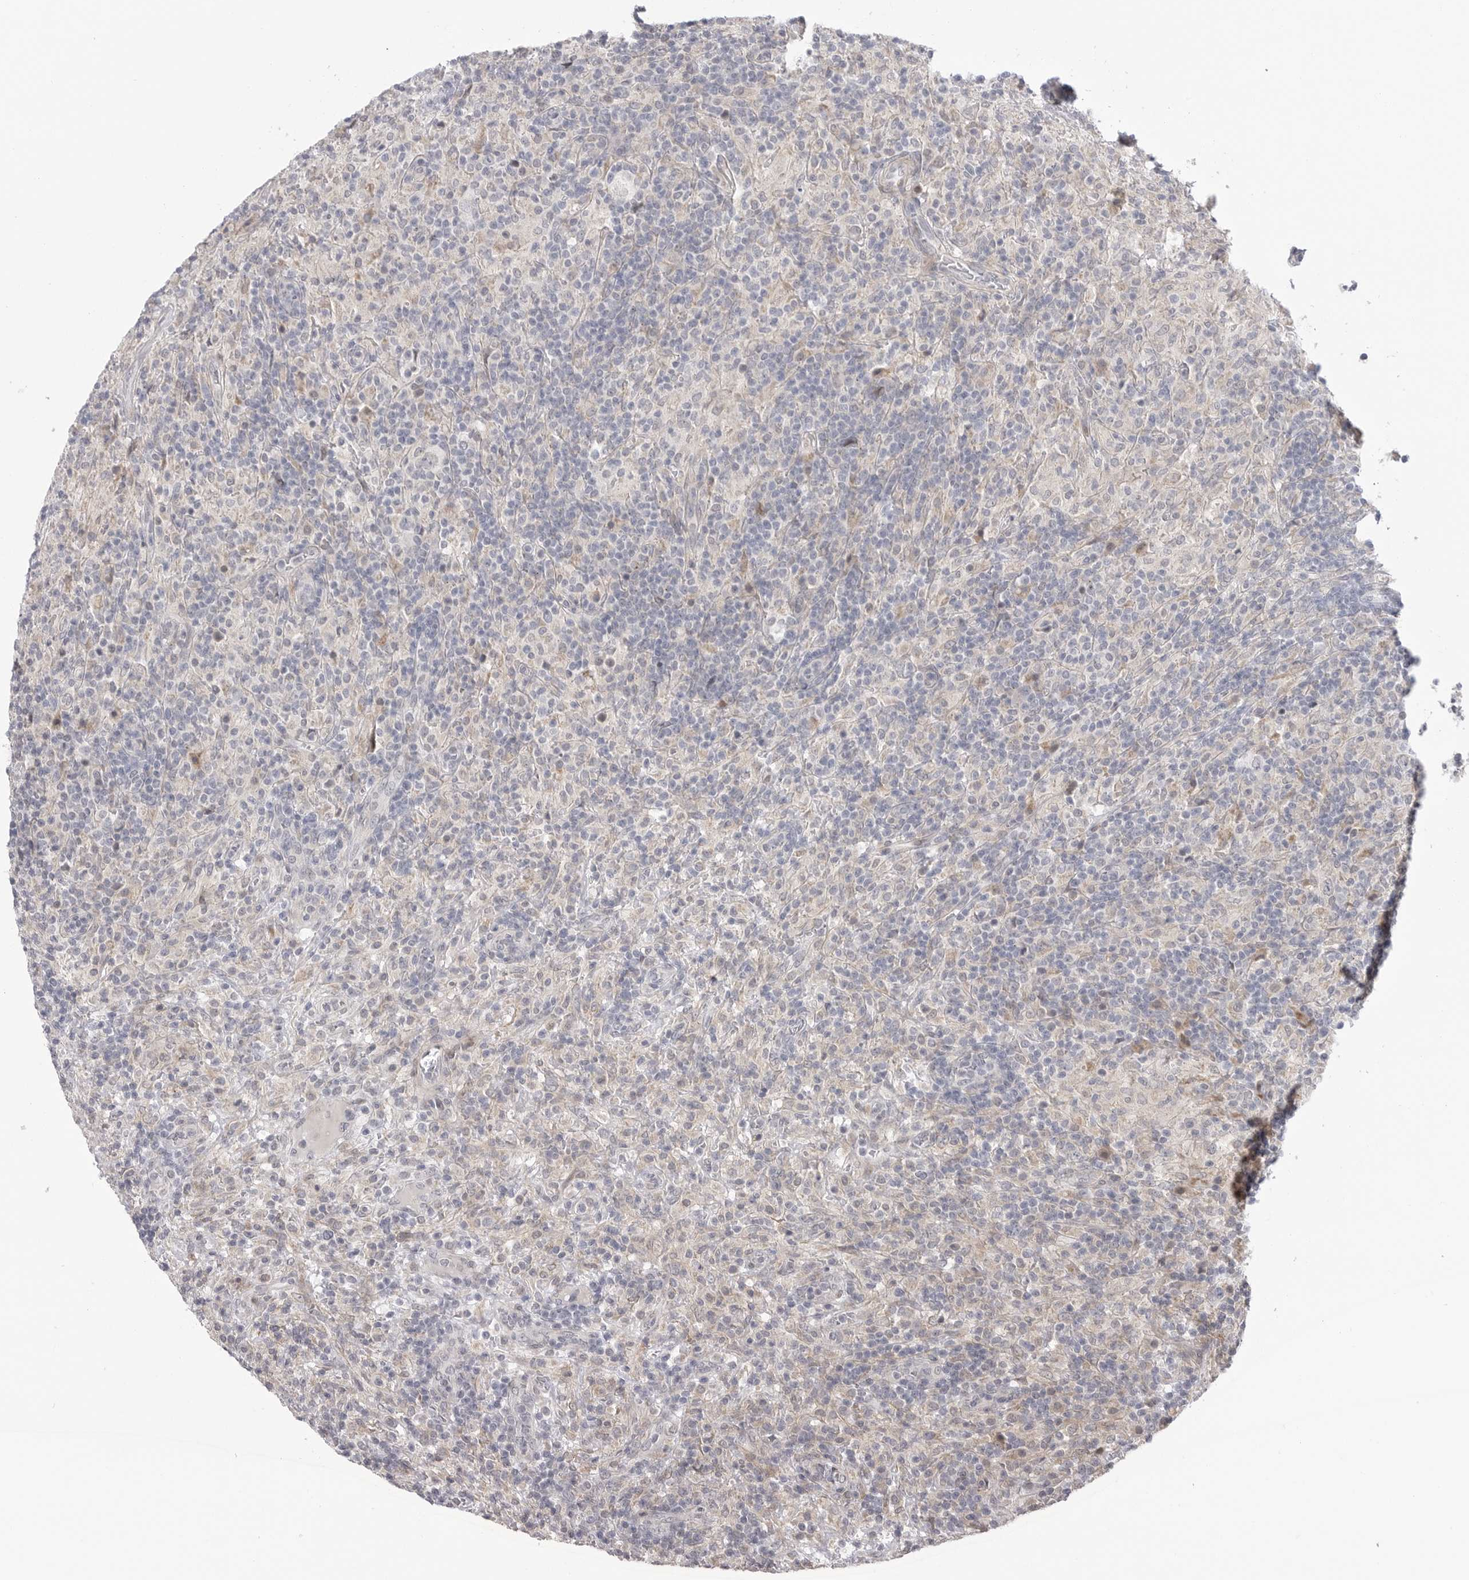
{"staining": {"intensity": "negative", "quantity": "none", "location": "none"}, "tissue": "lymphoma", "cell_type": "Tumor cells", "image_type": "cancer", "snomed": [{"axis": "morphology", "description": "Hodgkin's disease, NOS"}, {"axis": "topography", "description": "Lymph node"}], "caption": "An IHC micrograph of lymphoma is shown. There is no staining in tumor cells of lymphoma. Nuclei are stained in blue.", "gene": "GGT6", "patient": {"sex": "male", "age": 70}}